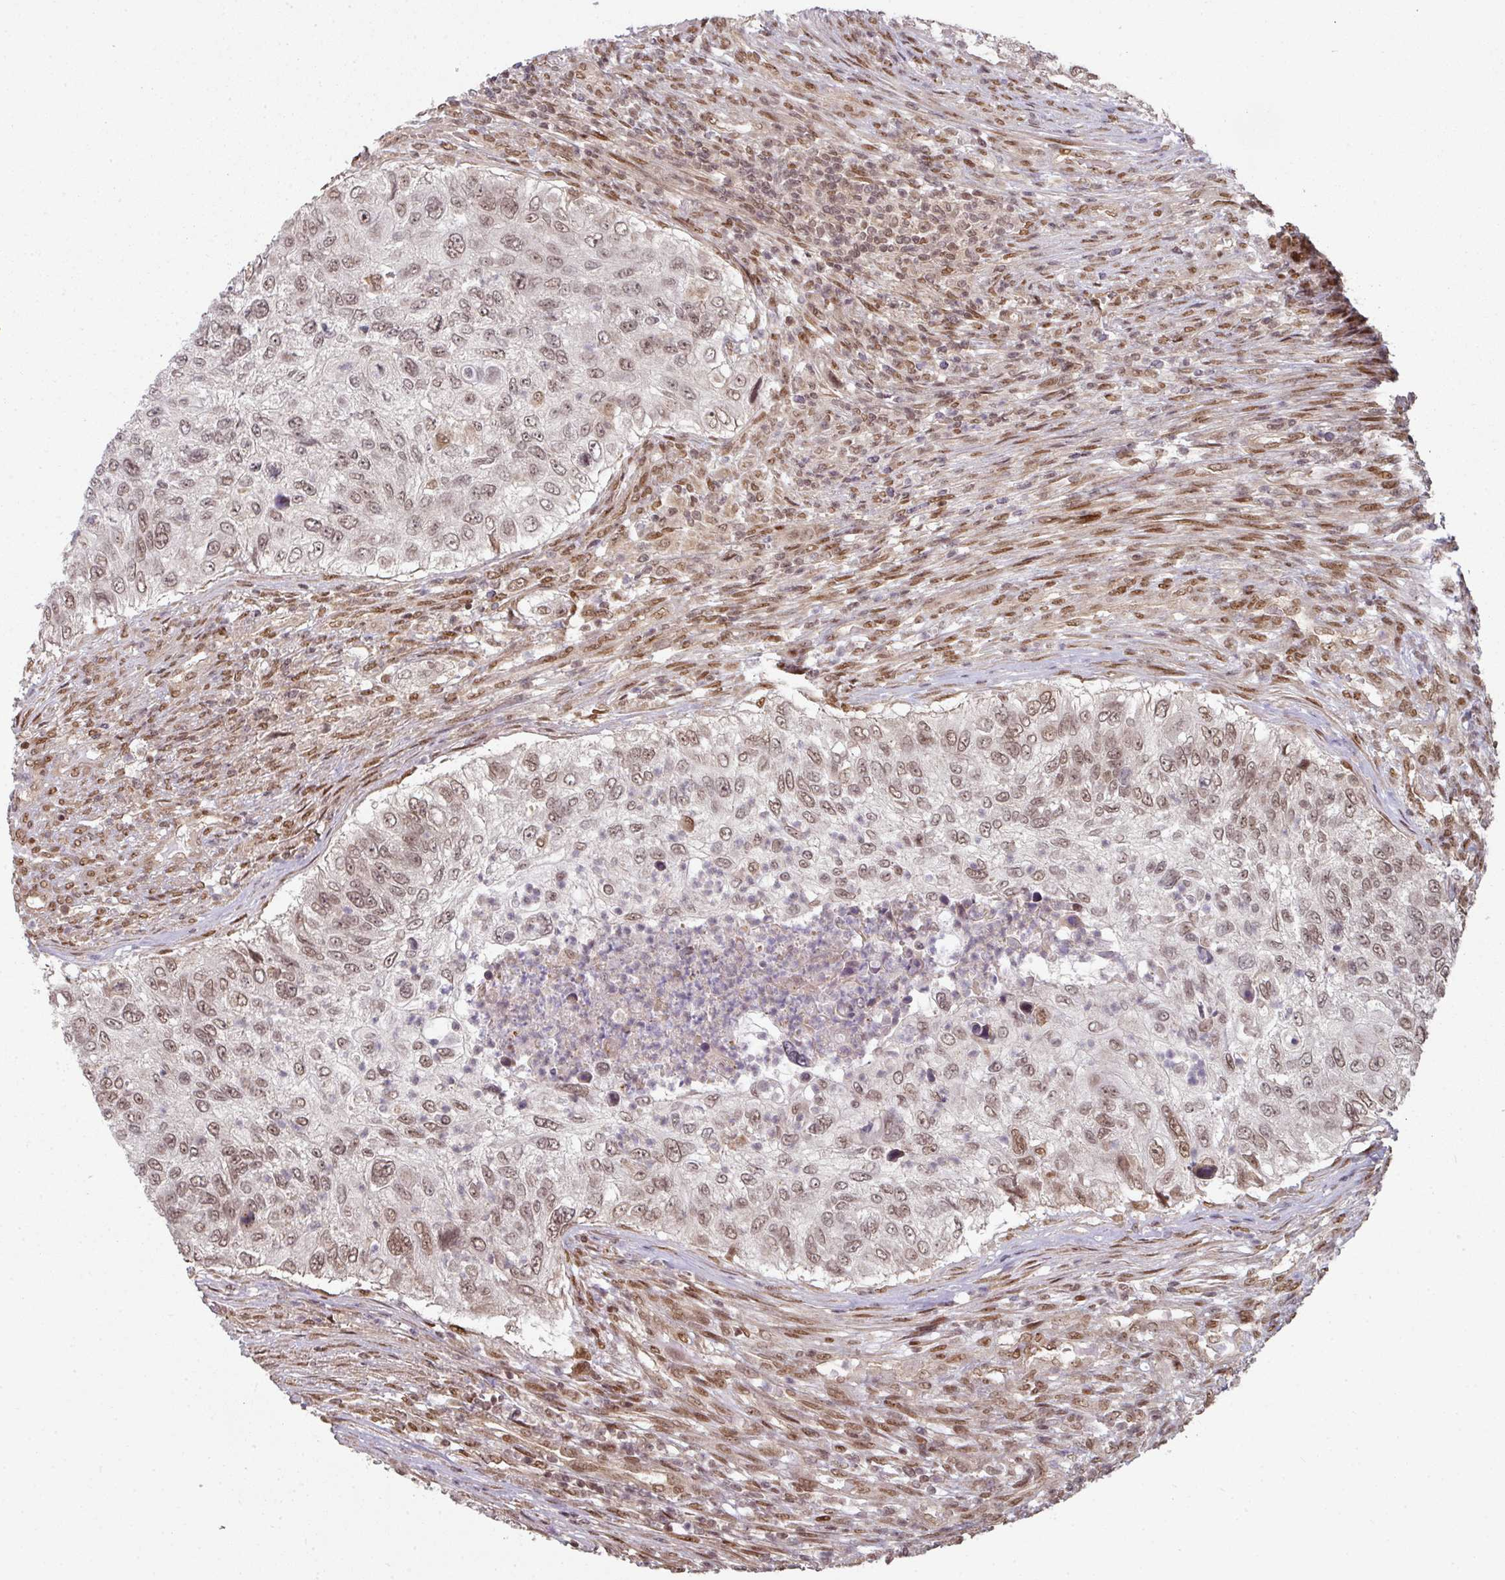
{"staining": {"intensity": "weak", "quantity": ">75%", "location": "nuclear"}, "tissue": "urothelial cancer", "cell_type": "Tumor cells", "image_type": "cancer", "snomed": [{"axis": "morphology", "description": "Urothelial carcinoma, High grade"}, {"axis": "topography", "description": "Urinary bladder"}], "caption": "The micrograph shows staining of urothelial cancer, revealing weak nuclear protein expression (brown color) within tumor cells.", "gene": "SIK3", "patient": {"sex": "female", "age": 60}}